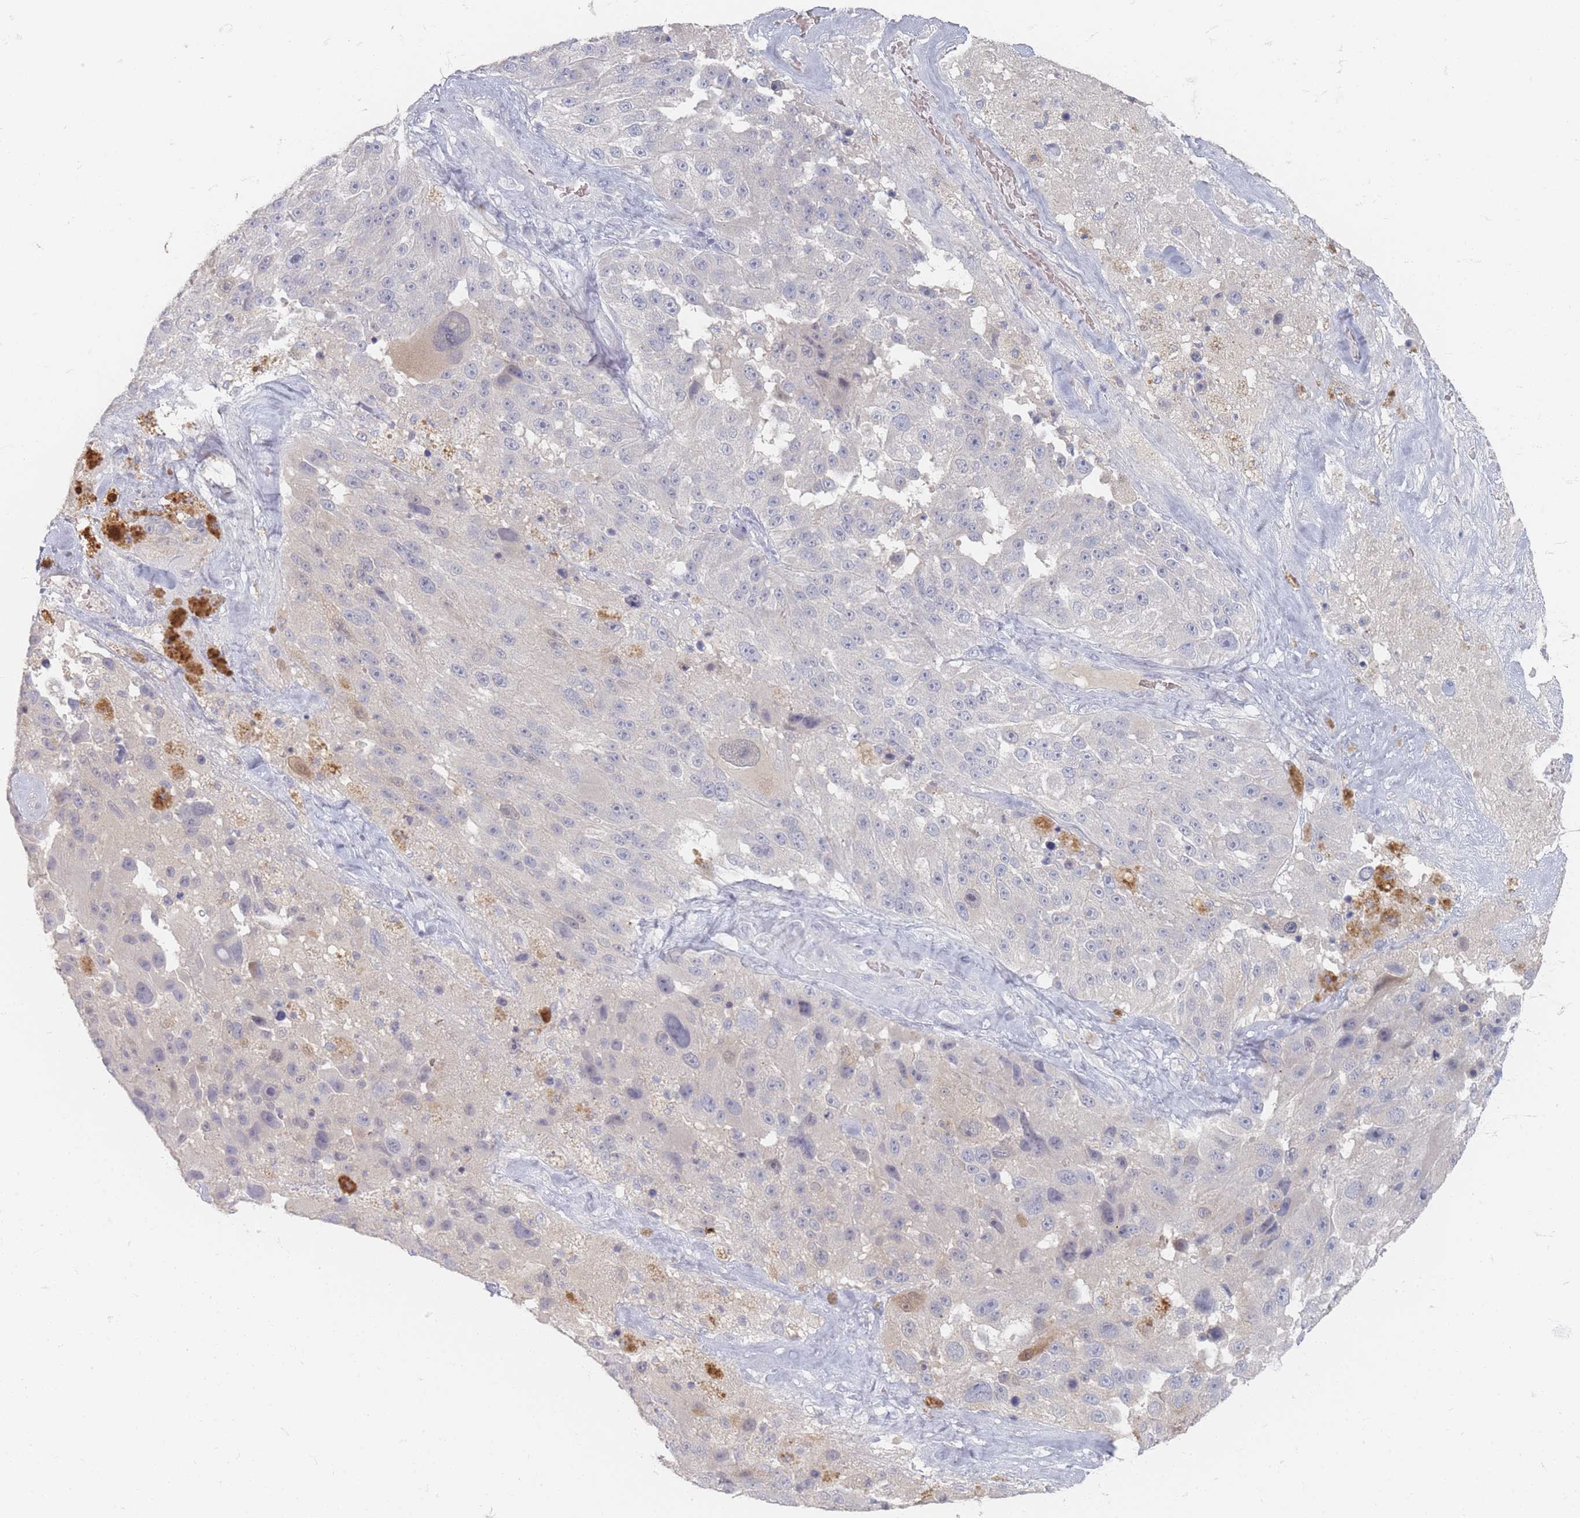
{"staining": {"intensity": "weak", "quantity": "<25%", "location": "cytoplasmic/membranous,nuclear"}, "tissue": "melanoma", "cell_type": "Tumor cells", "image_type": "cancer", "snomed": [{"axis": "morphology", "description": "Malignant melanoma, Metastatic site"}, {"axis": "topography", "description": "Lymph node"}], "caption": "A high-resolution histopathology image shows immunohistochemistry (IHC) staining of malignant melanoma (metastatic site), which displays no significant positivity in tumor cells.", "gene": "HELZ2", "patient": {"sex": "male", "age": 62}}